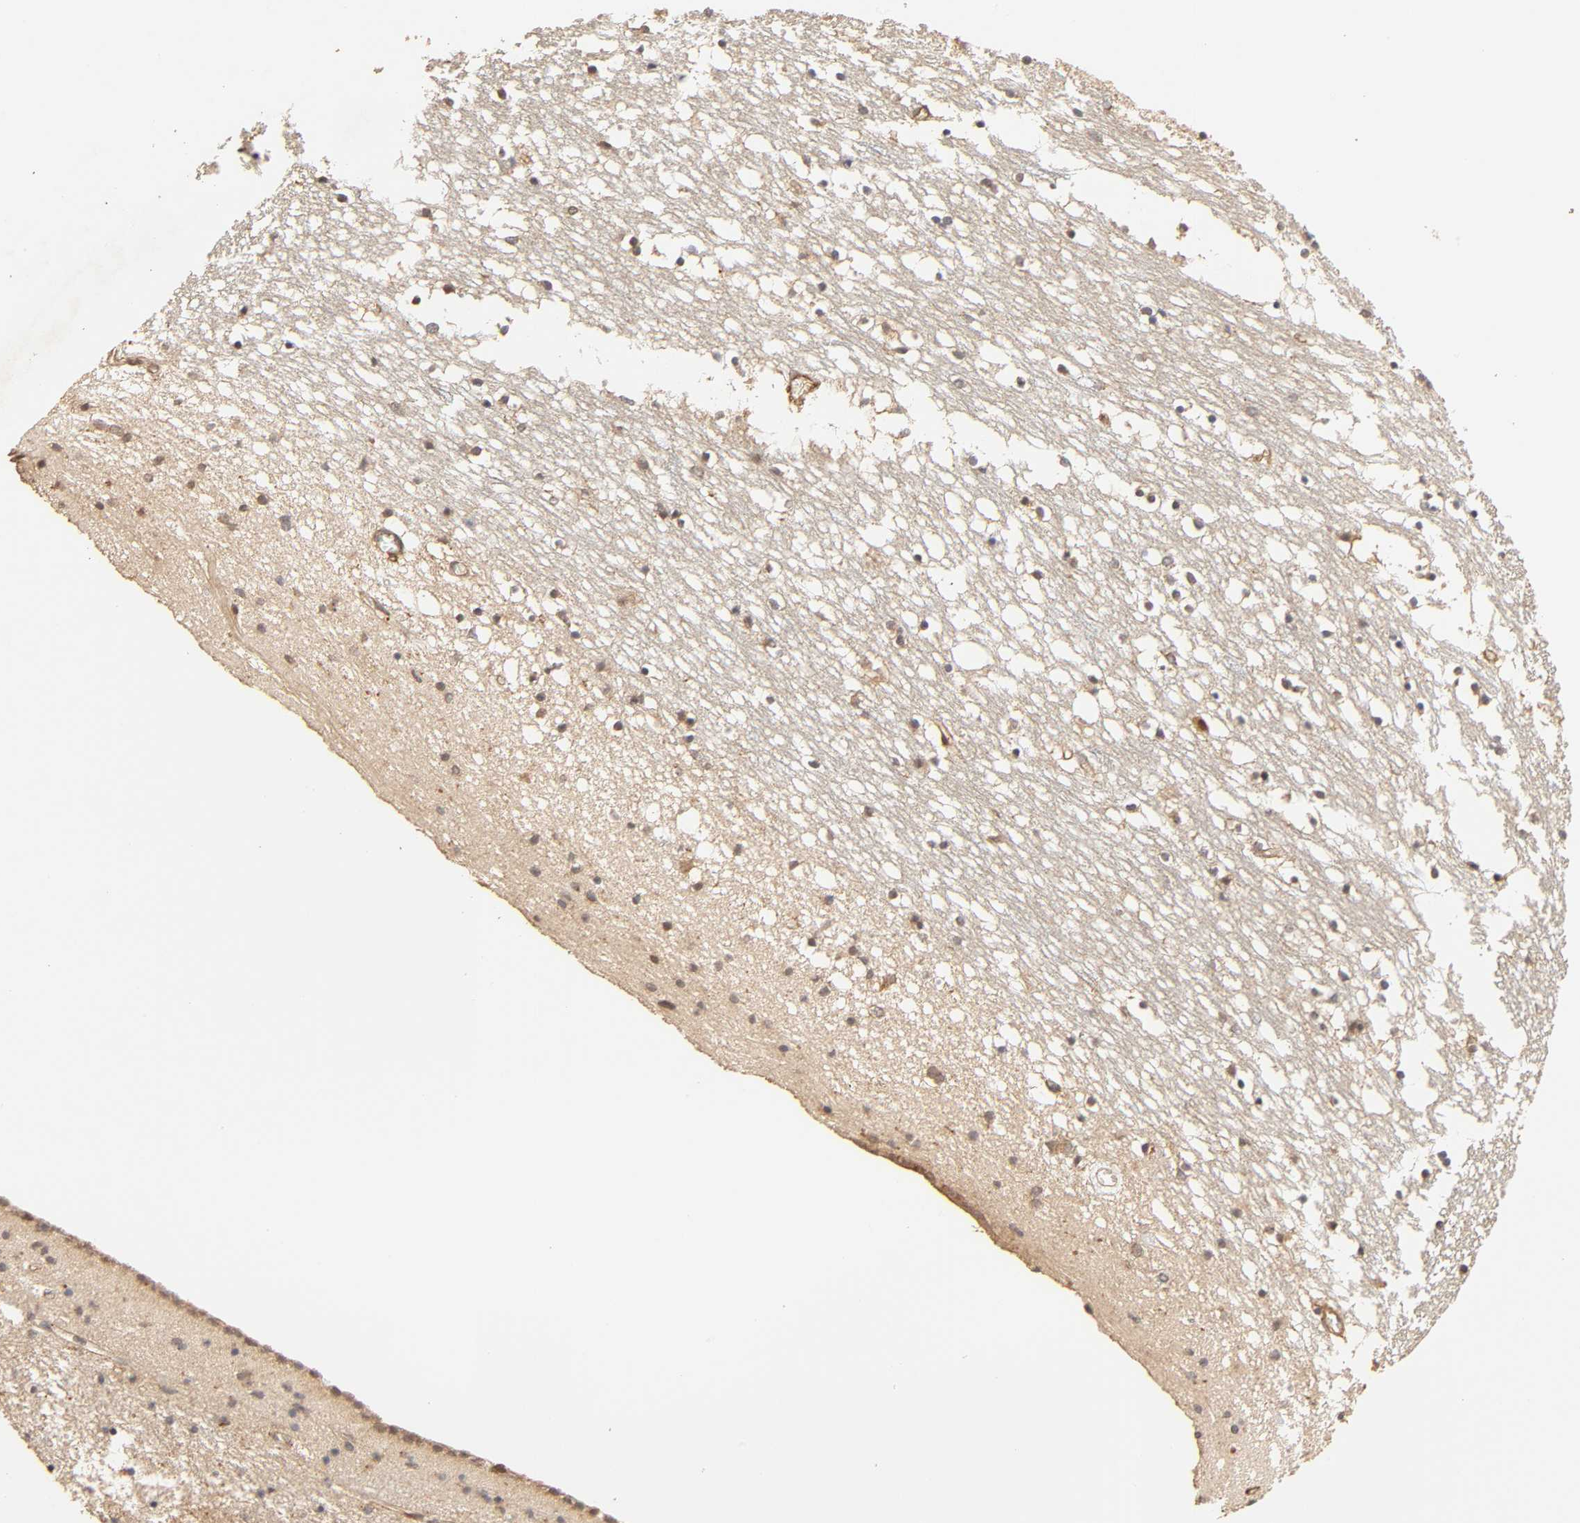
{"staining": {"intensity": "moderate", "quantity": "25%-75%", "location": "cytoplasmic/membranous"}, "tissue": "caudate", "cell_type": "Glial cells", "image_type": "normal", "snomed": [{"axis": "morphology", "description": "Normal tissue, NOS"}, {"axis": "topography", "description": "Lateral ventricle wall"}], "caption": "Protein expression by immunohistochemistry displays moderate cytoplasmic/membranous staining in about 25%-75% of glial cells in benign caudate.", "gene": "EPS8", "patient": {"sex": "male", "age": 45}}